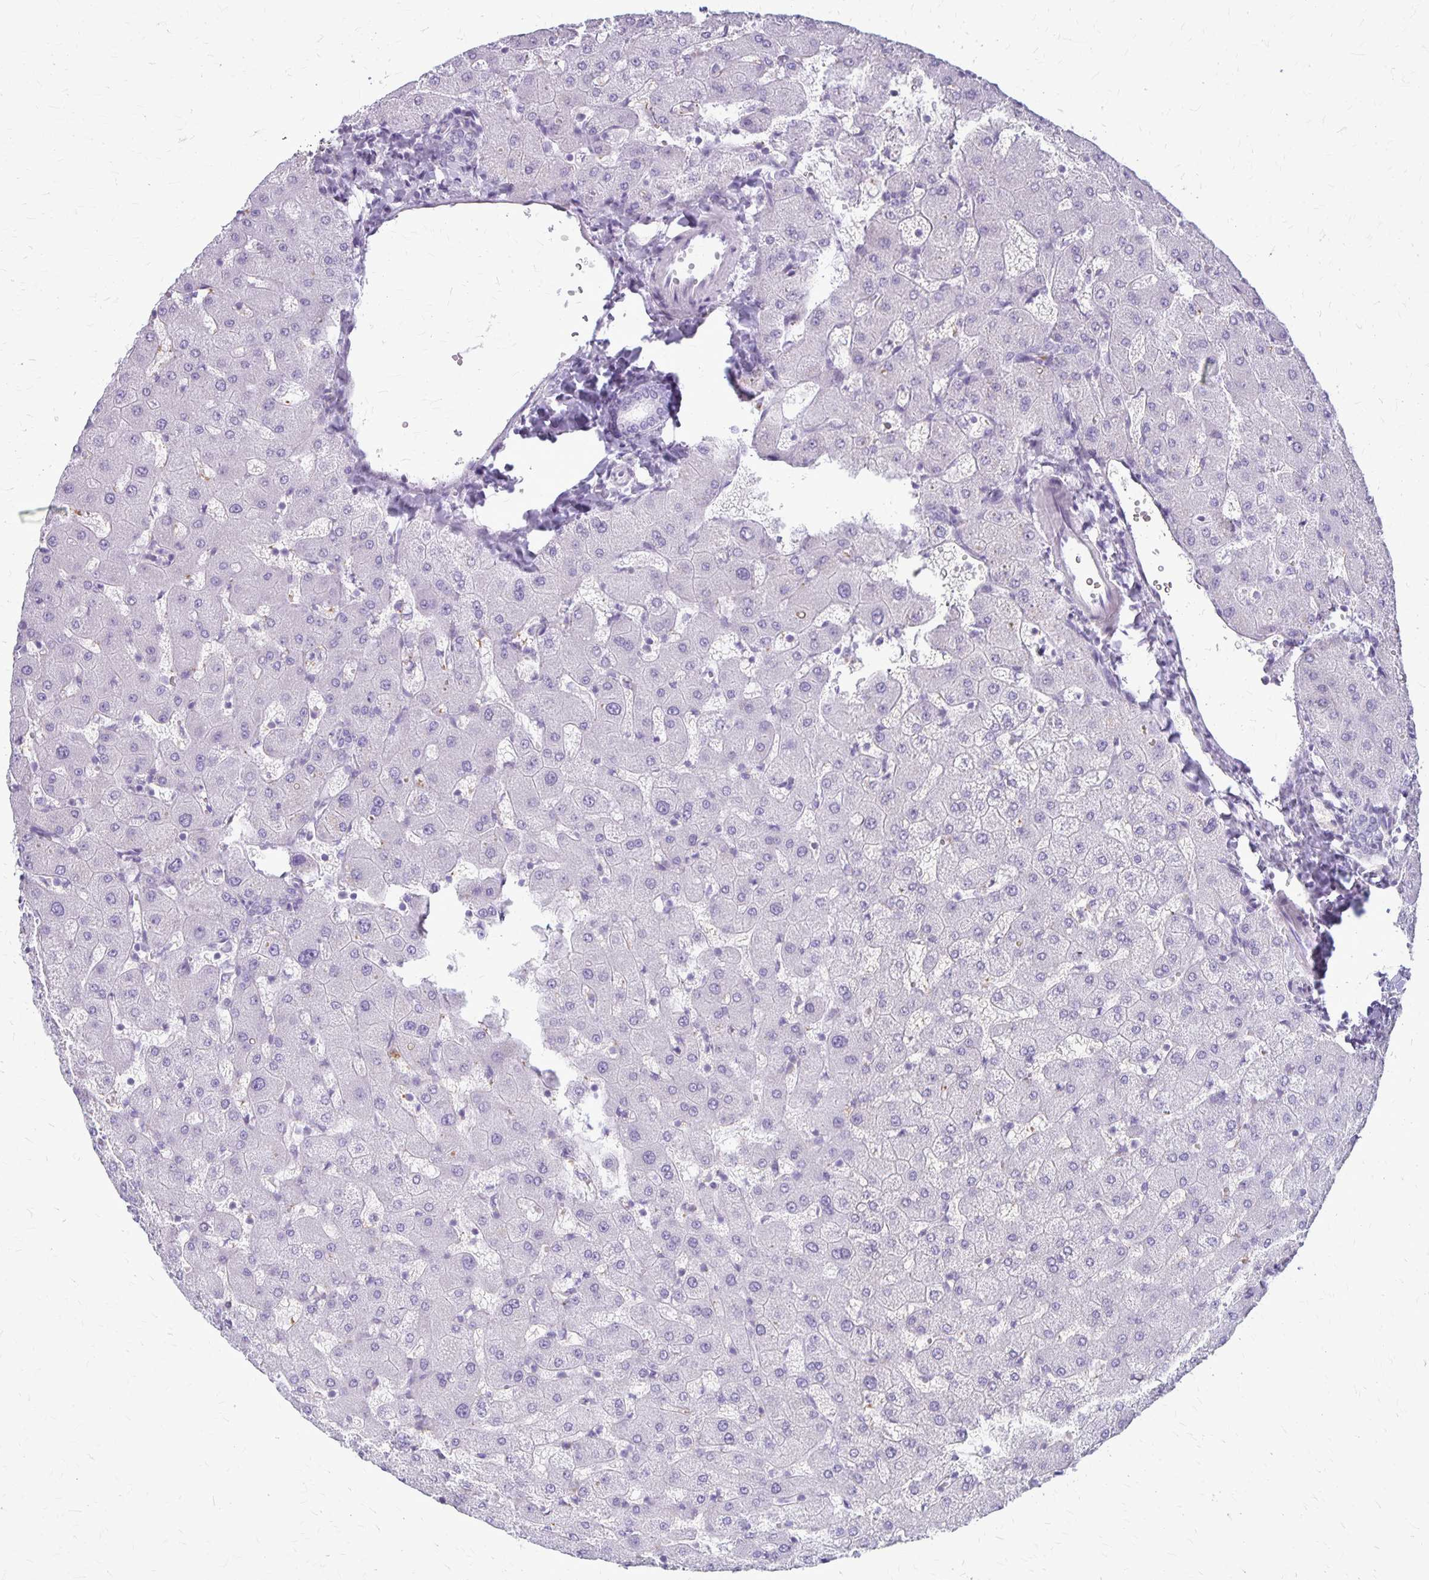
{"staining": {"intensity": "negative", "quantity": "none", "location": "none"}, "tissue": "liver", "cell_type": "Cholangiocytes", "image_type": "normal", "snomed": [{"axis": "morphology", "description": "Normal tissue, NOS"}, {"axis": "topography", "description": "Liver"}], "caption": "IHC of unremarkable liver reveals no staining in cholangiocytes.", "gene": "GP9", "patient": {"sex": "female", "age": 63}}